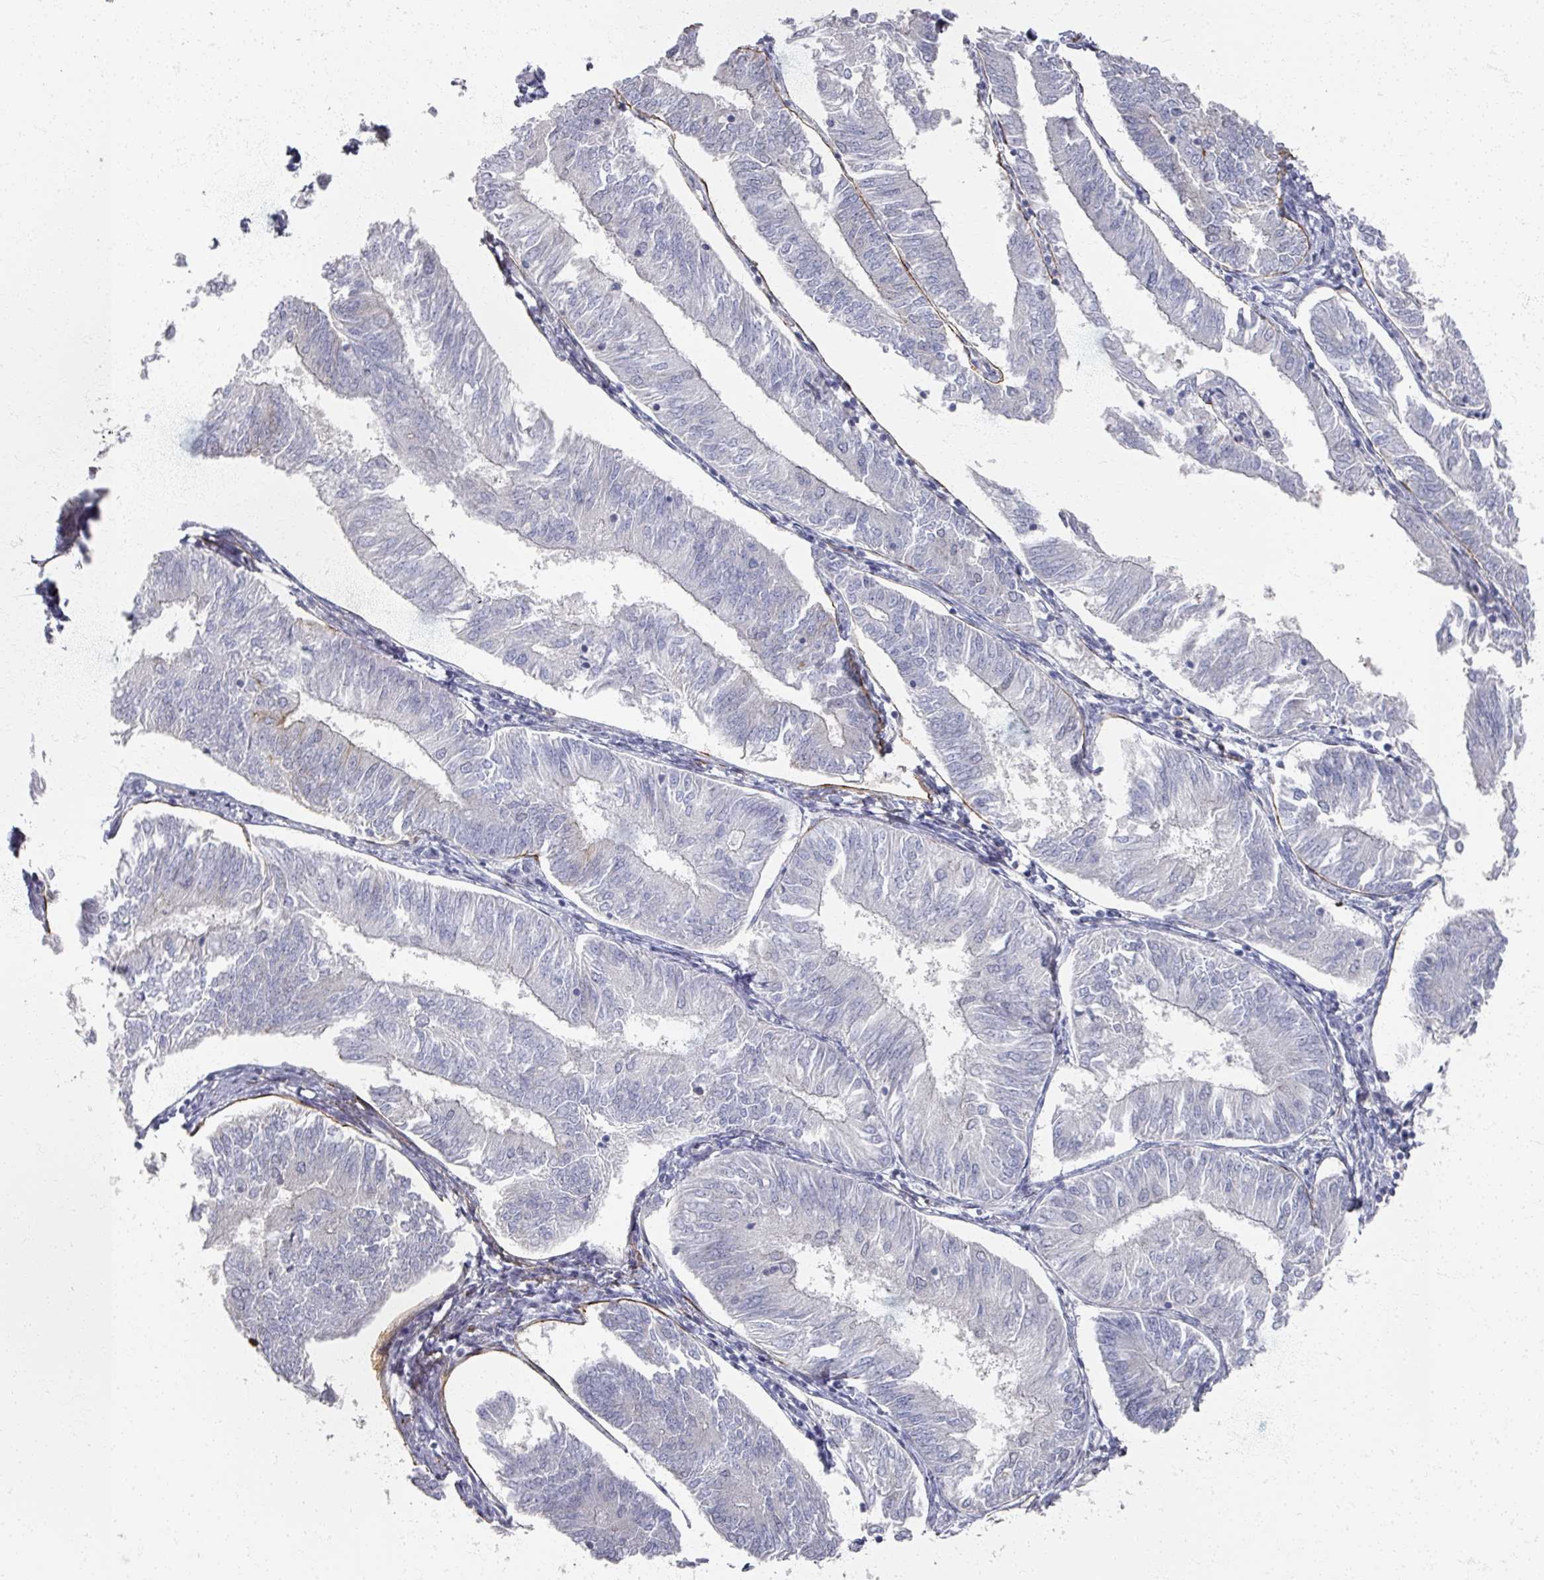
{"staining": {"intensity": "negative", "quantity": "none", "location": "none"}, "tissue": "endometrial cancer", "cell_type": "Tumor cells", "image_type": "cancer", "snomed": [{"axis": "morphology", "description": "Adenocarcinoma, NOS"}, {"axis": "topography", "description": "Endometrium"}], "caption": "Human adenocarcinoma (endometrial) stained for a protein using immunohistochemistry (IHC) shows no expression in tumor cells.", "gene": "TTYH3", "patient": {"sex": "female", "age": 58}}